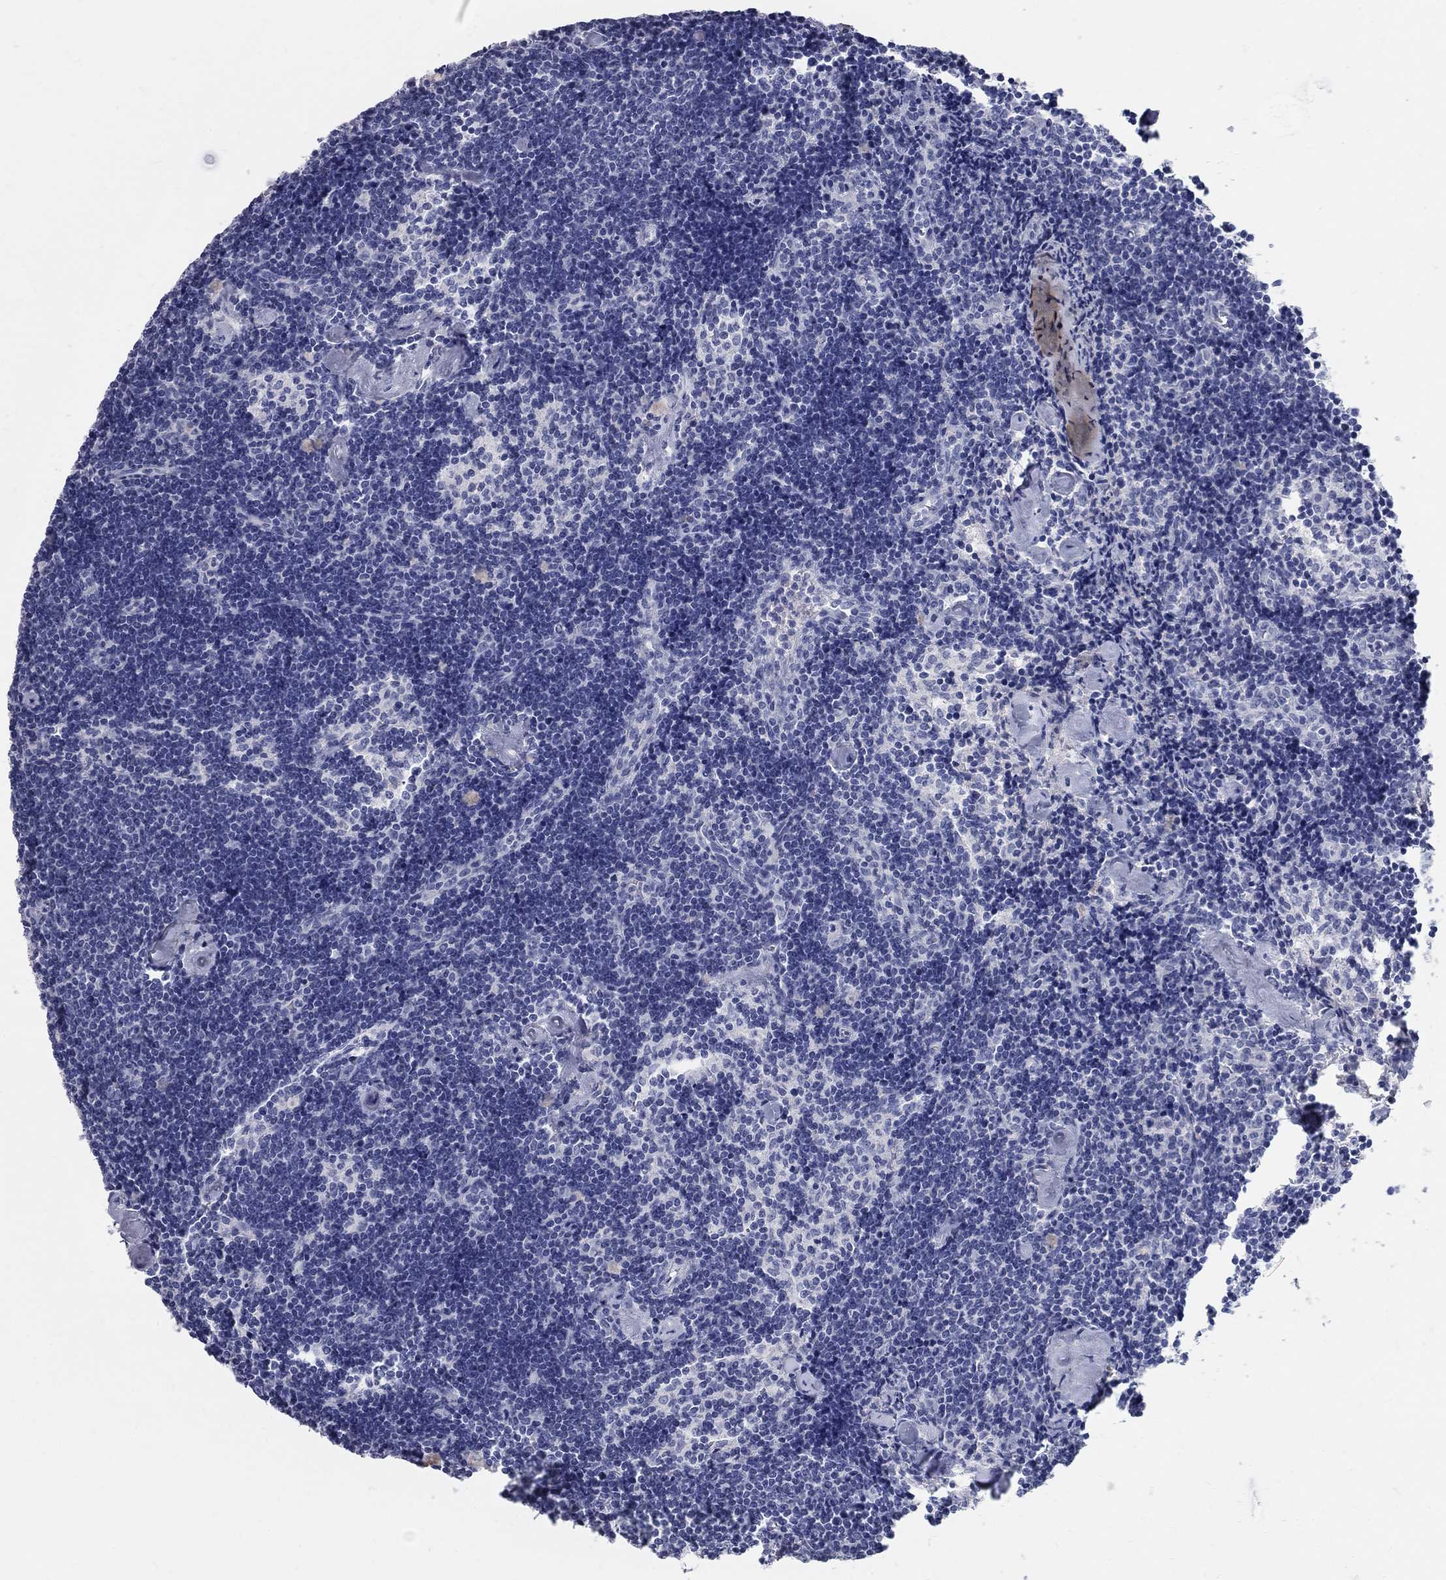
{"staining": {"intensity": "negative", "quantity": "none", "location": "none"}, "tissue": "lymph node", "cell_type": "Germinal center cells", "image_type": "normal", "snomed": [{"axis": "morphology", "description": "Normal tissue, NOS"}, {"axis": "topography", "description": "Lymph node"}], "caption": "IHC photomicrograph of unremarkable lymph node: lymph node stained with DAB demonstrates no significant protein staining in germinal center cells.", "gene": "AOX1", "patient": {"sex": "female", "age": 42}}